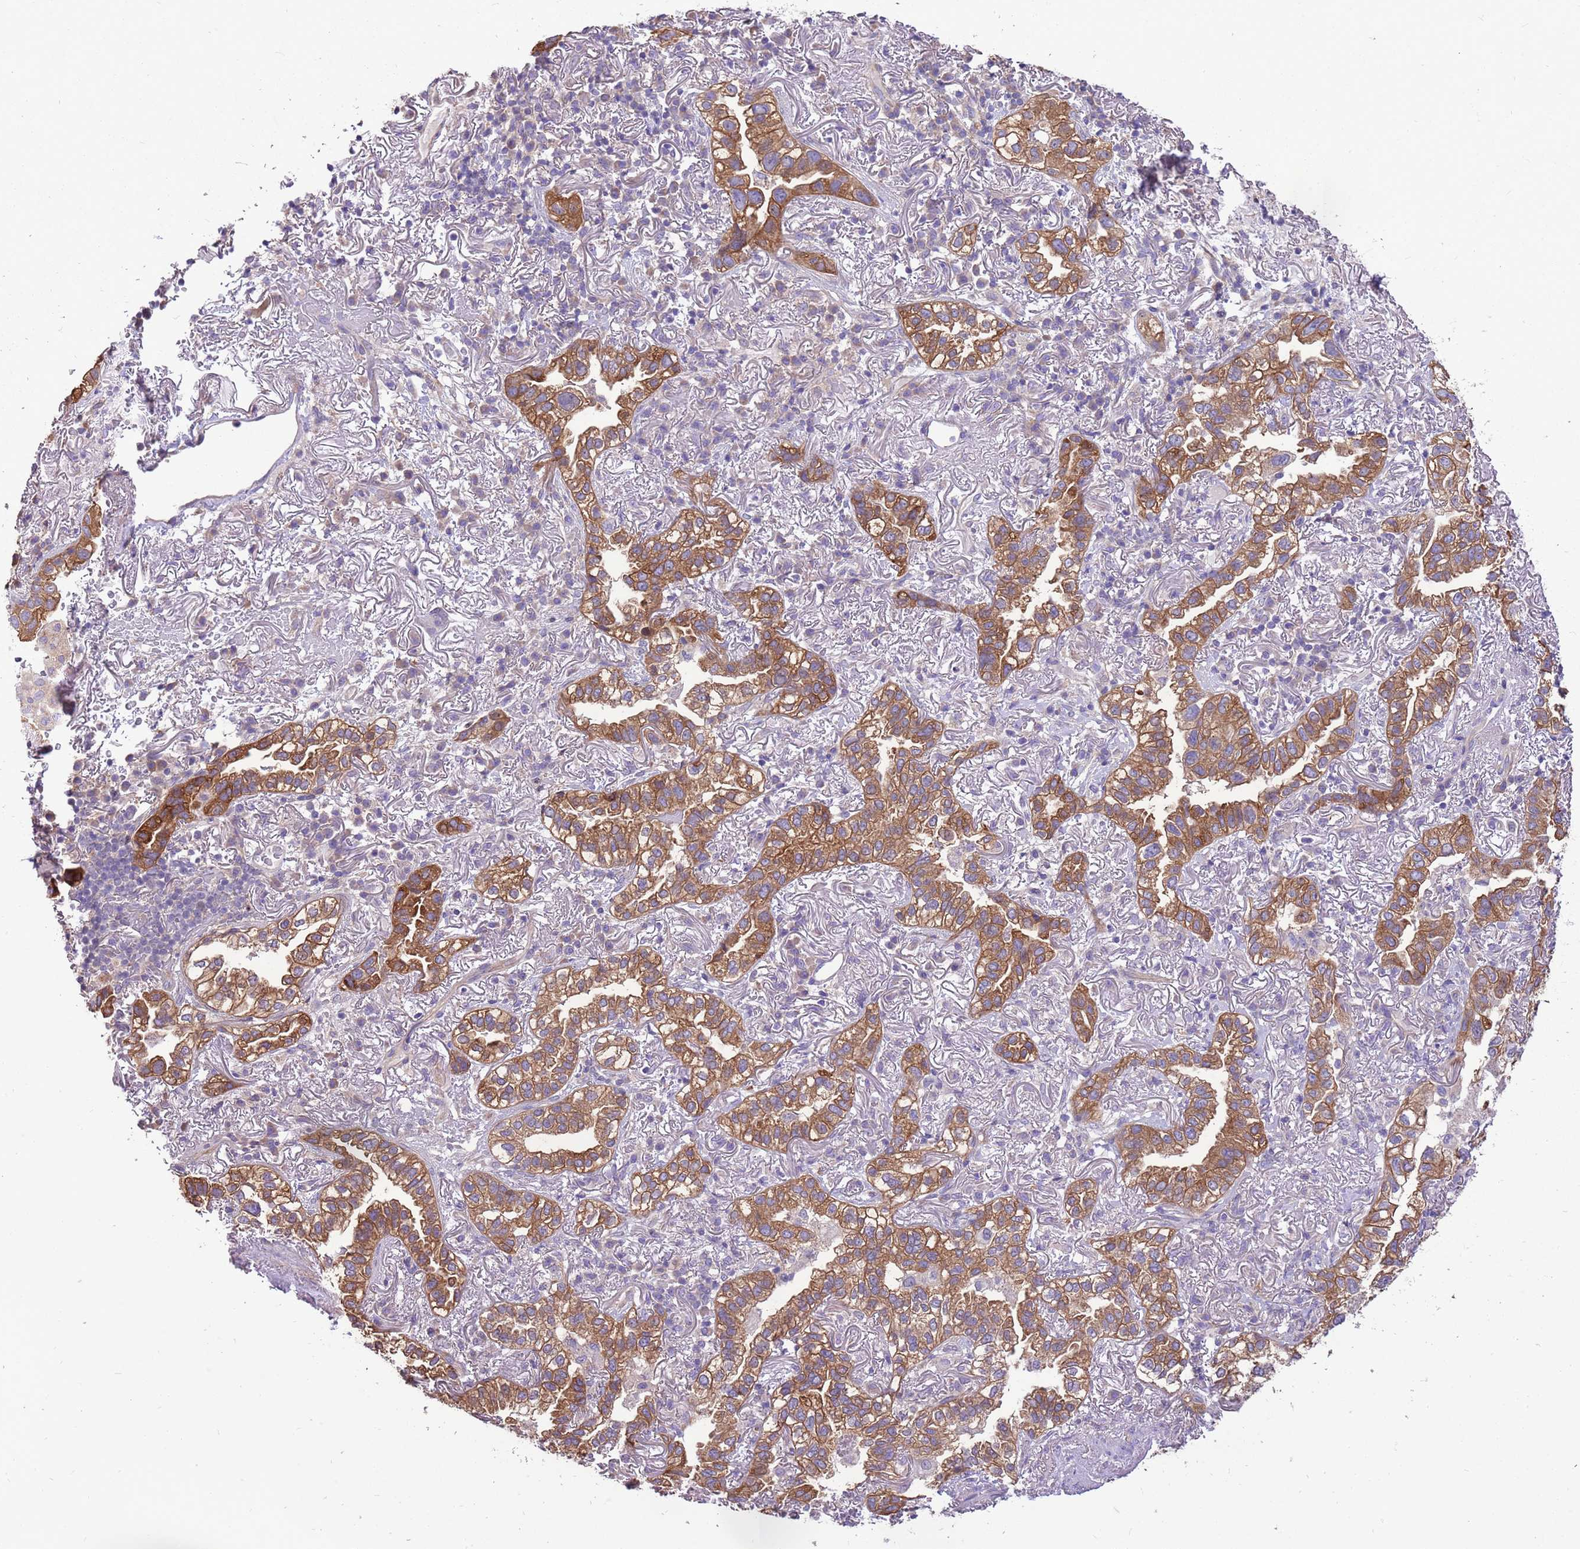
{"staining": {"intensity": "strong", "quantity": ">75%", "location": "cytoplasmic/membranous"}, "tissue": "lung cancer", "cell_type": "Tumor cells", "image_type": "cancer", "snomed": [{"axis": "morphology", "description": "Adenocarcinoma, NOS"}, {"axis": "topography", "description": "Lung"}], "caption": "Human adenocarcinoma (lung) stained with a brown dye displays strong cytoplasmic/membranous positive staining in approximately >75% of tumor cells.", "gene": "WASHC4", "patient": {"sex": "female", "age": 69}}